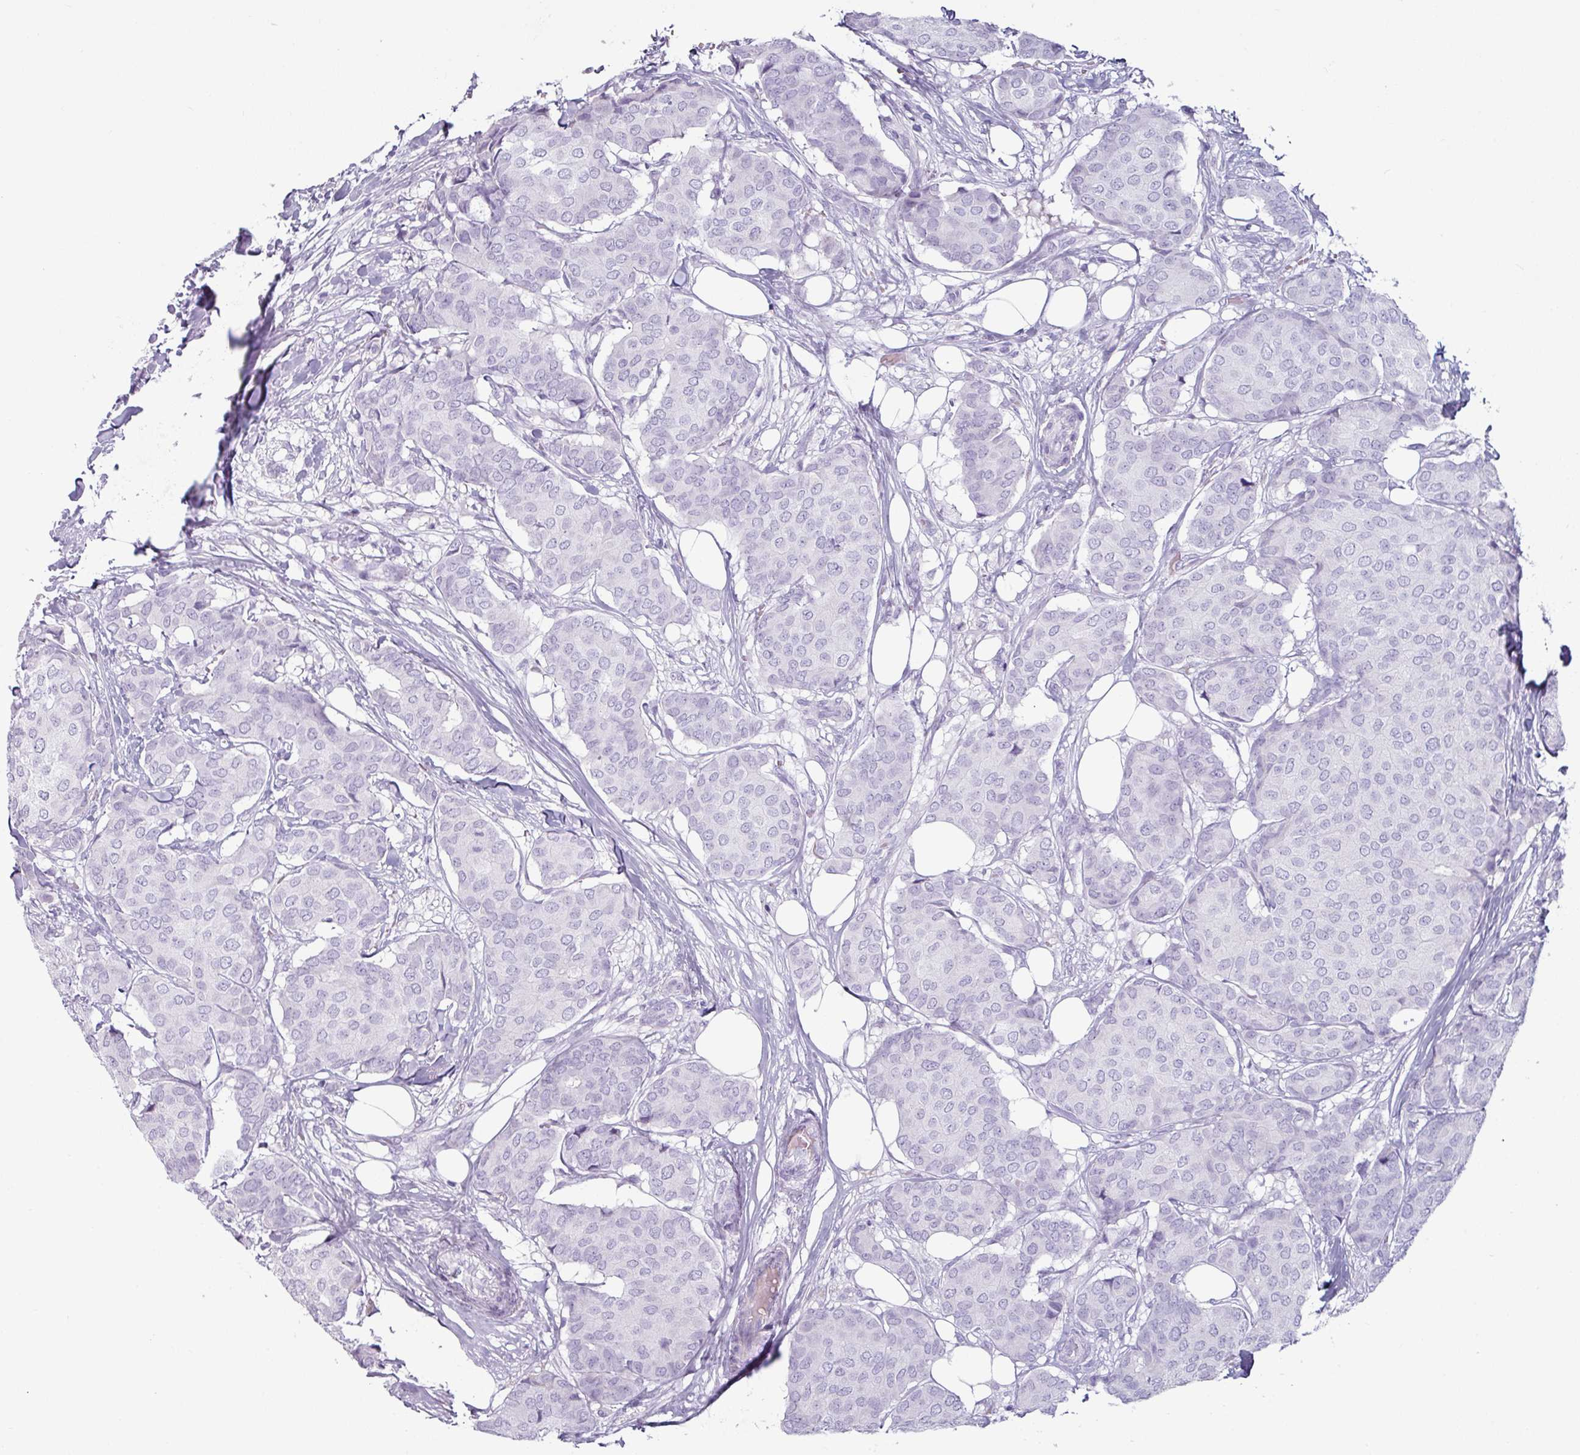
{"staining": {"intensity": "negative", "quantity": "none", "location": "none"}, "tissue": "breast cancer", "cell_type": "Tumor cells", "image_type": "cancer", "snomed": [{"axis": "morphology", "description": "Duct carcinoma"}, {"axis": "topography", "description": "Breast"}], "caption": "The image demonstrates no staining of tumor cells in breast invasive ductal carcinoma.", "gene": "CLCA1", "patient": {"sex": "female", "age": 75}}